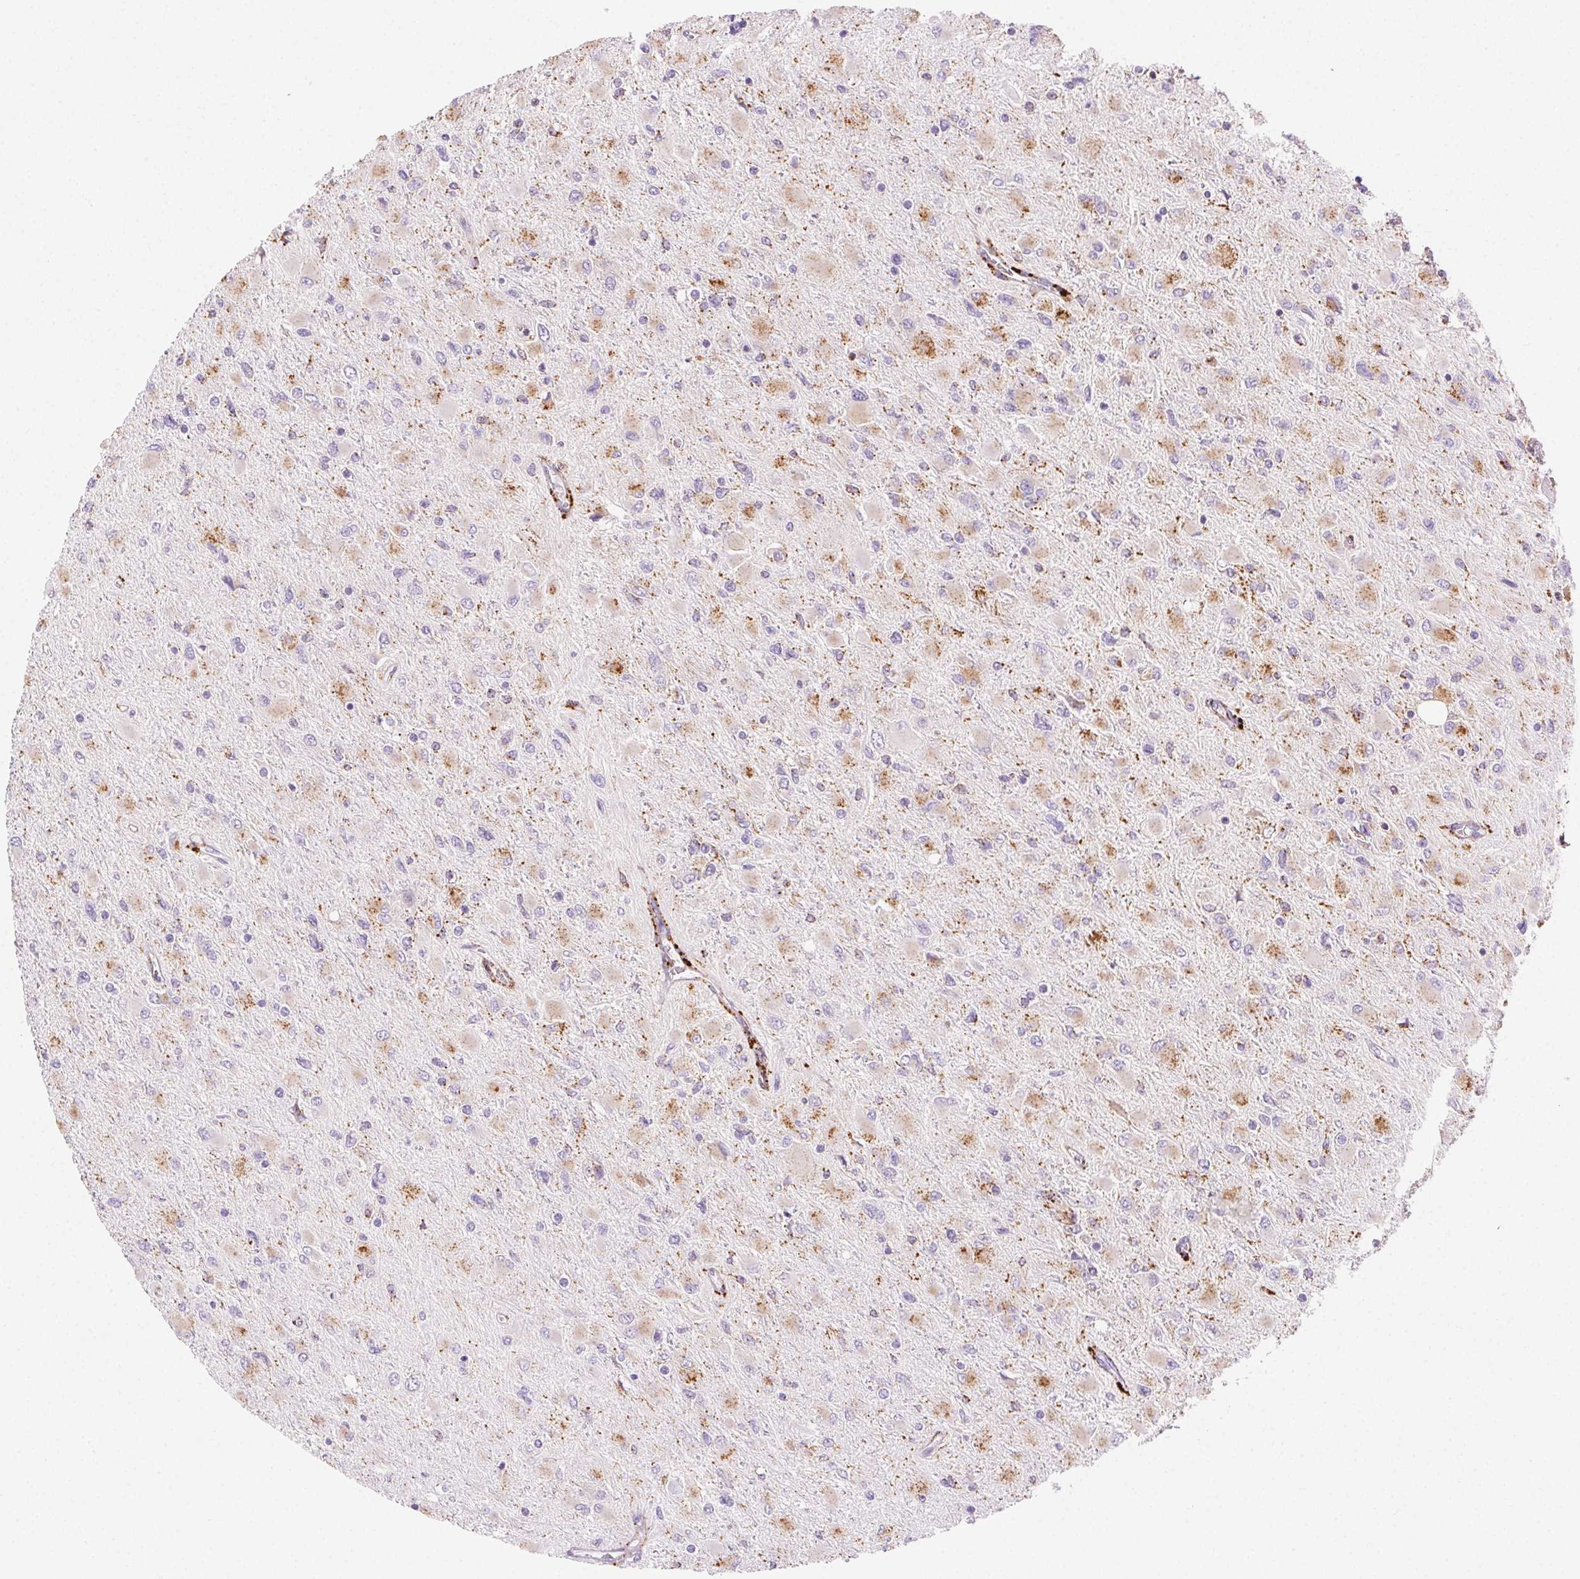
{"staining": {"intensity": "moderate", "quantity": "<25%", "location": "cytoplasmic/membranous"}, "tissue": "glioma", "cell_type": "Tumor cells", "image_type": "cancer", "snomed": [{"axis": "morphology", "description": "Glioma, malignant, High grade"}, {"axis": "topography", "description": "Cerebral cortex"}], "caption": "Protein staining shows moderate cytoplasmic/membranous staining in approximately <25% of tumor cells in malignant high-grade glioma.", "gene": "SCPEP1", "patient": {"sex": "female", "age": 36}}